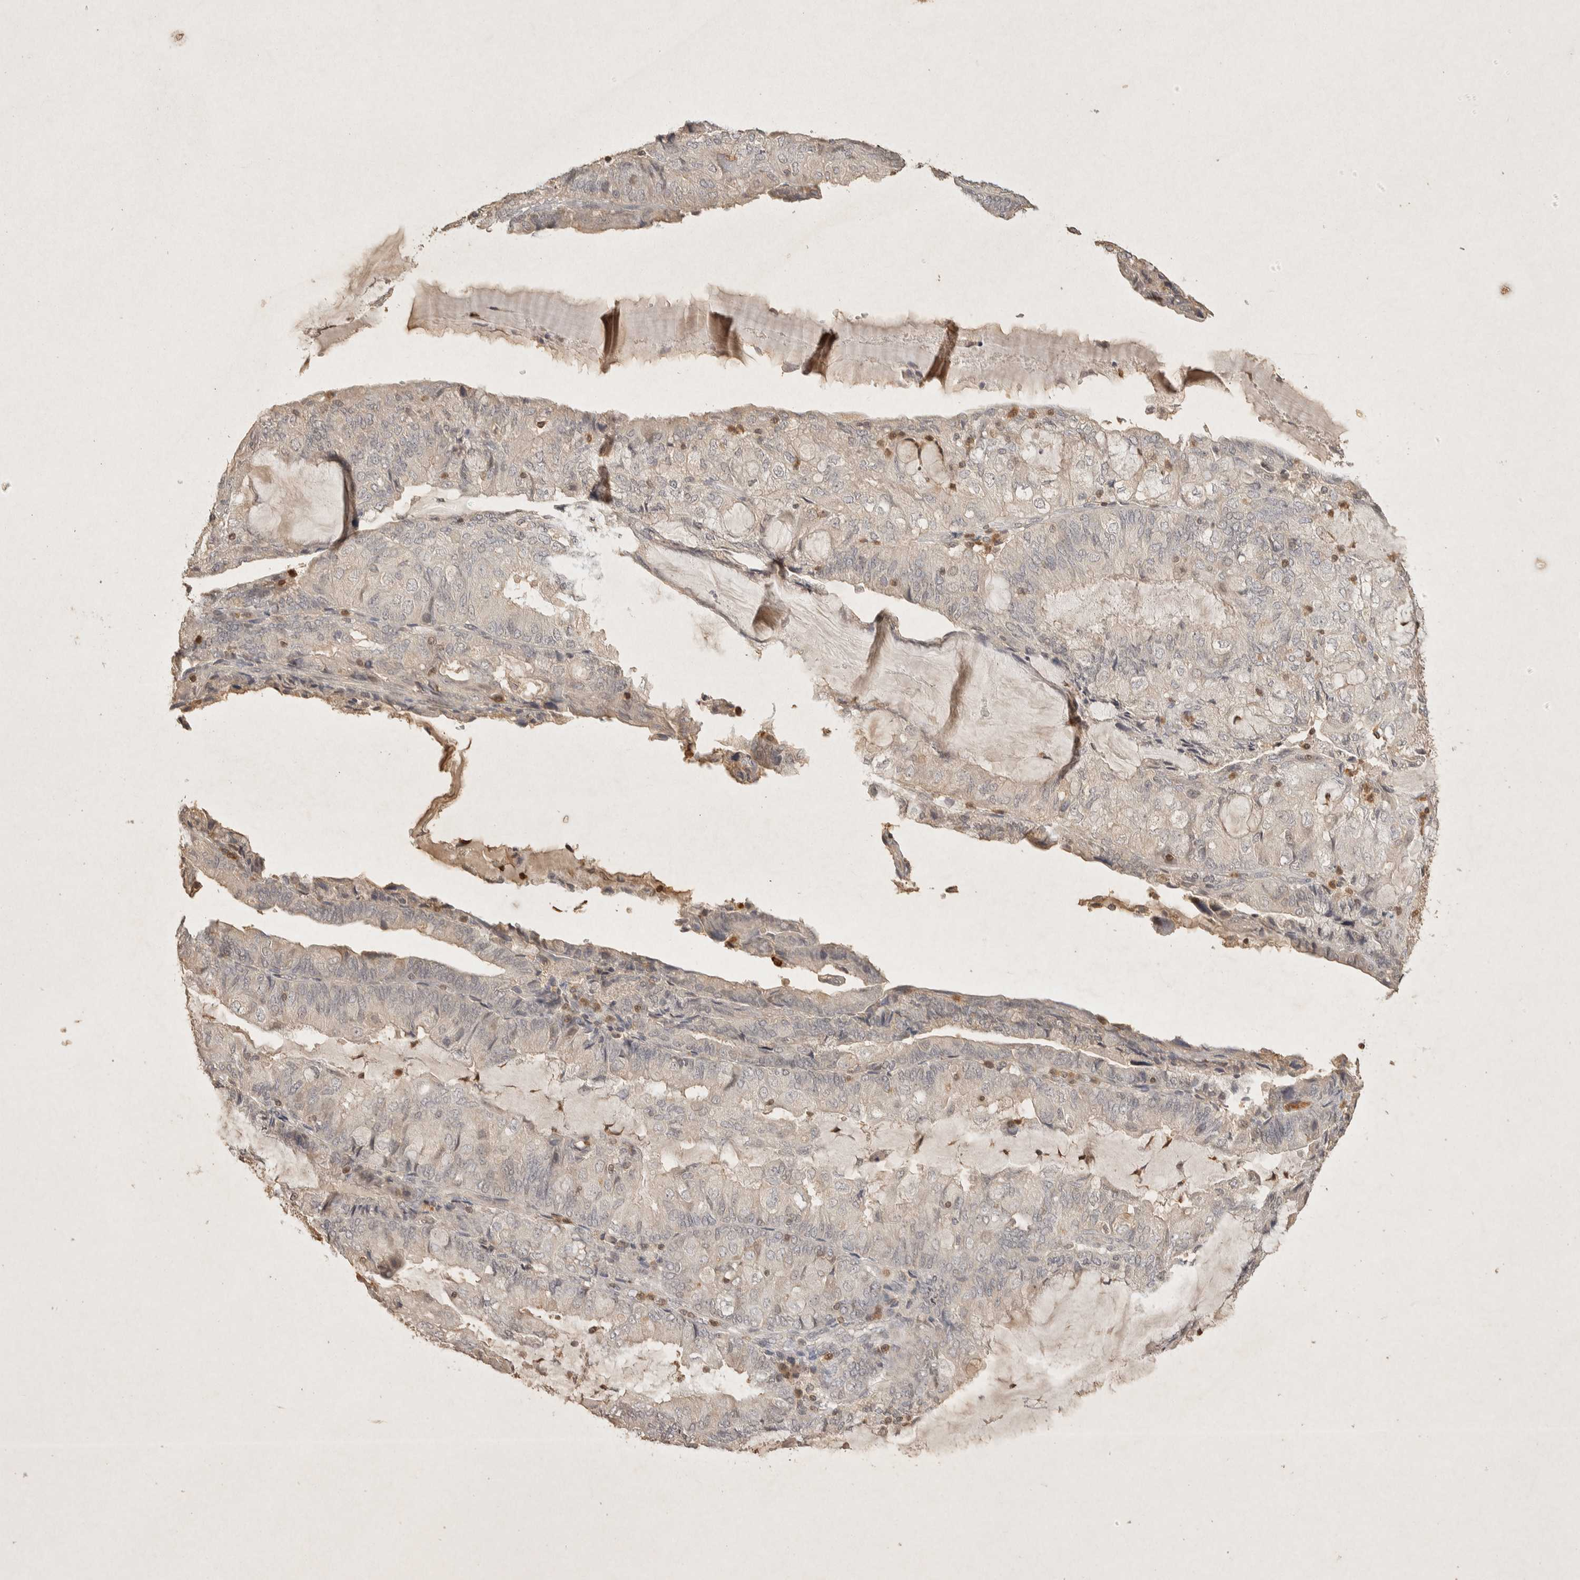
{"staining": {"intensity": "negative", "quantity": "none", "location": "none"}, "tissue": "endometrial cancer", "cell_type": "Tumor cells", "image_type": "cancer", "snomed": [{"axis": "morphology", "description": "Adenocarcinoma, NOS"}, {"axis": "topography", "description": "Endometrium"}], "caption": "DAB (3,3'-diaminobenzidine) immunohistochemical staining of endometrial adenocarcinoma exhibits no significant expression in tumor cells.", "gene": "RAC2", "patient": {"sex": "female", "age": 81}}